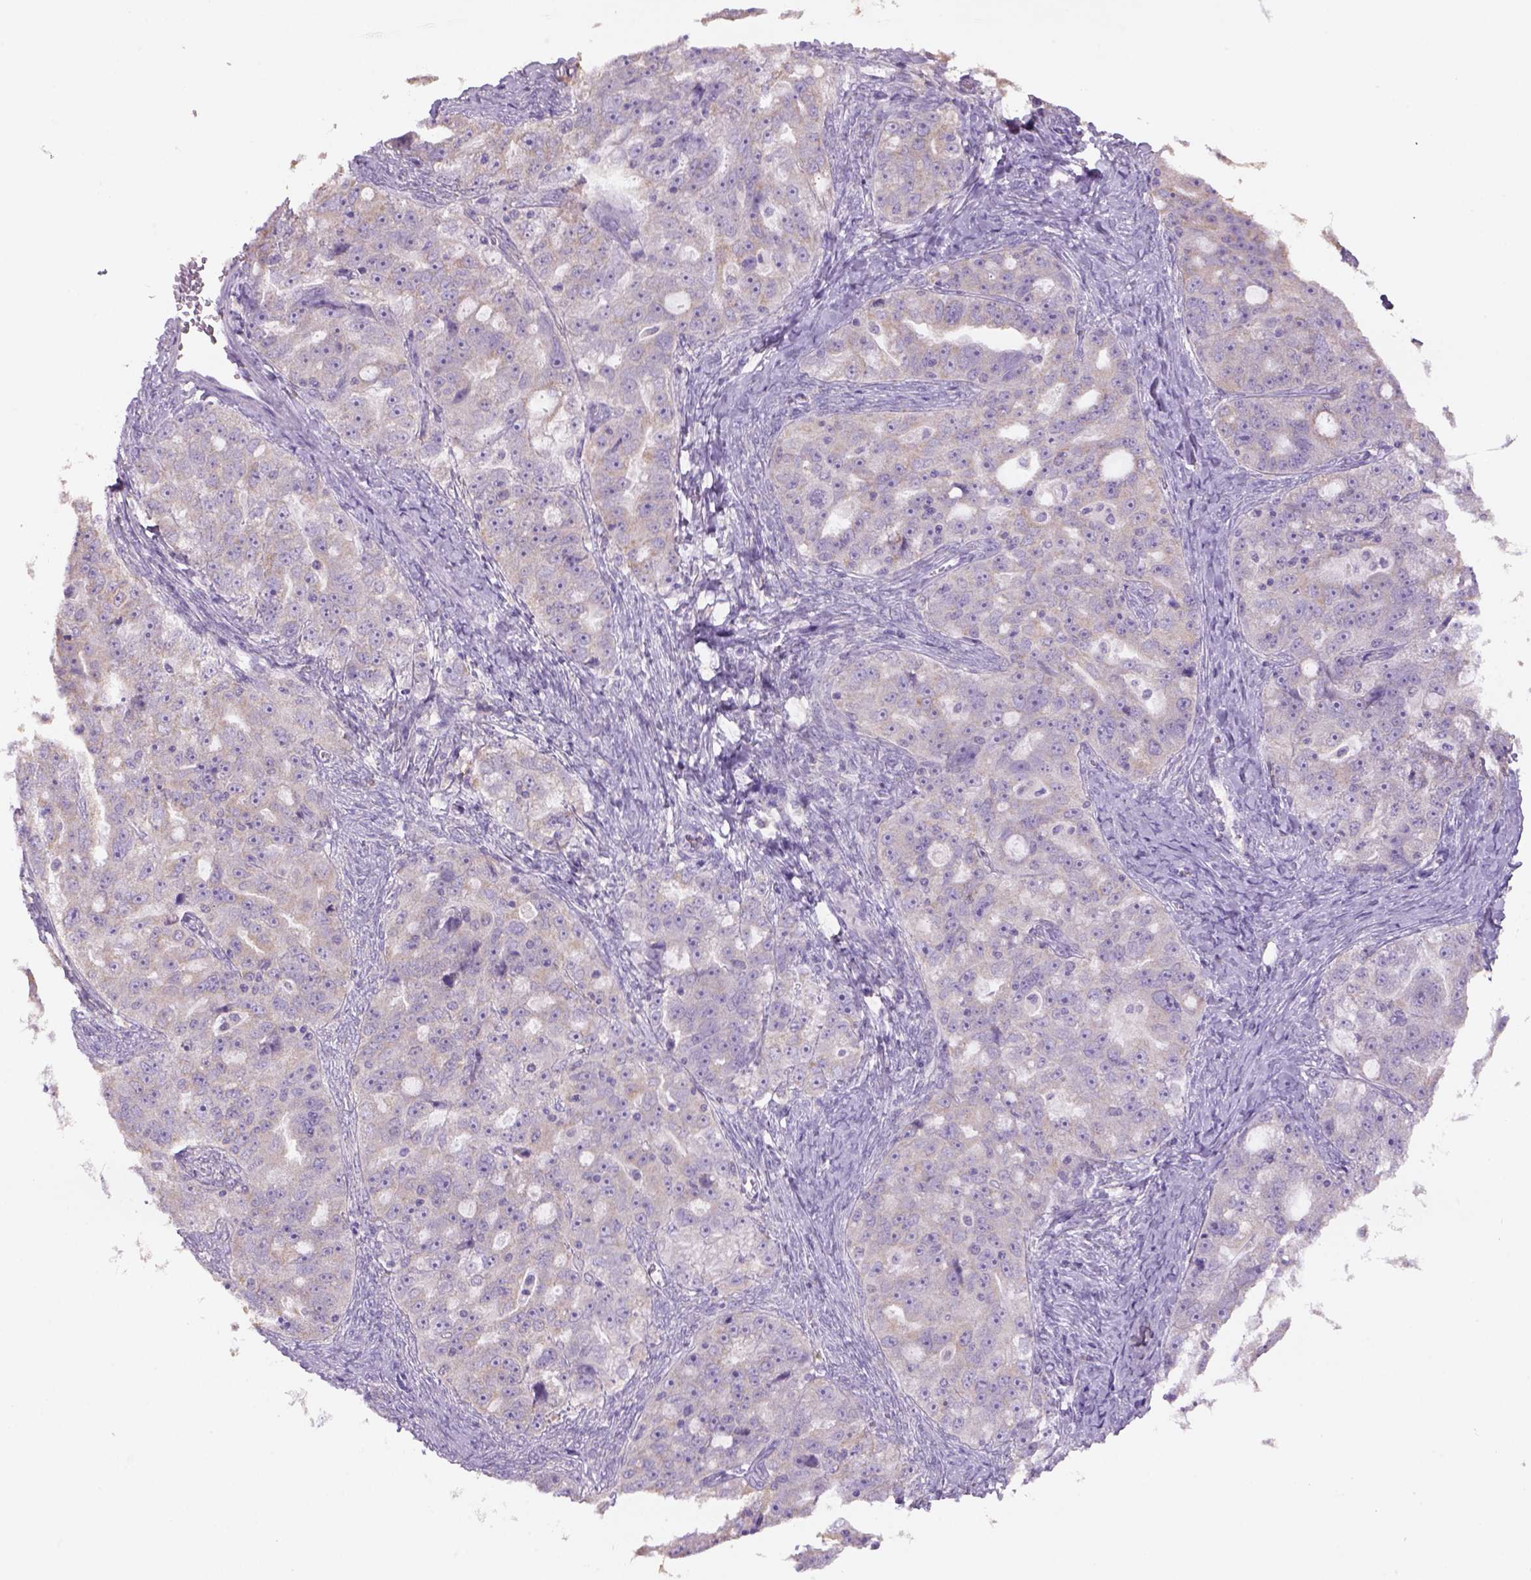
{"staining": {"intensity": "weak", "quantity": "25%-75%", "location": "cytoplasmic/membranous"}, "tissue": "ovarian cancer", "cell_type": "Tumor cells", "image_type": "cancer", "snomed": [{"axis": "morphology", "description": "Cystadenocarcinoma, serous, NOS"}, {"axis": "topography", "description": "Ovary"}], "caption": "Immunohistochemistry (DAB) staining of human ovarian cancer (serous cystadenocarcinoma) demonstrates weak cytoplasmic/membranous protein expression in approximately 25%-75% of tumor cells.", "gene": "NAALAD2", "patient": {"sex": "female", "age": 51}}